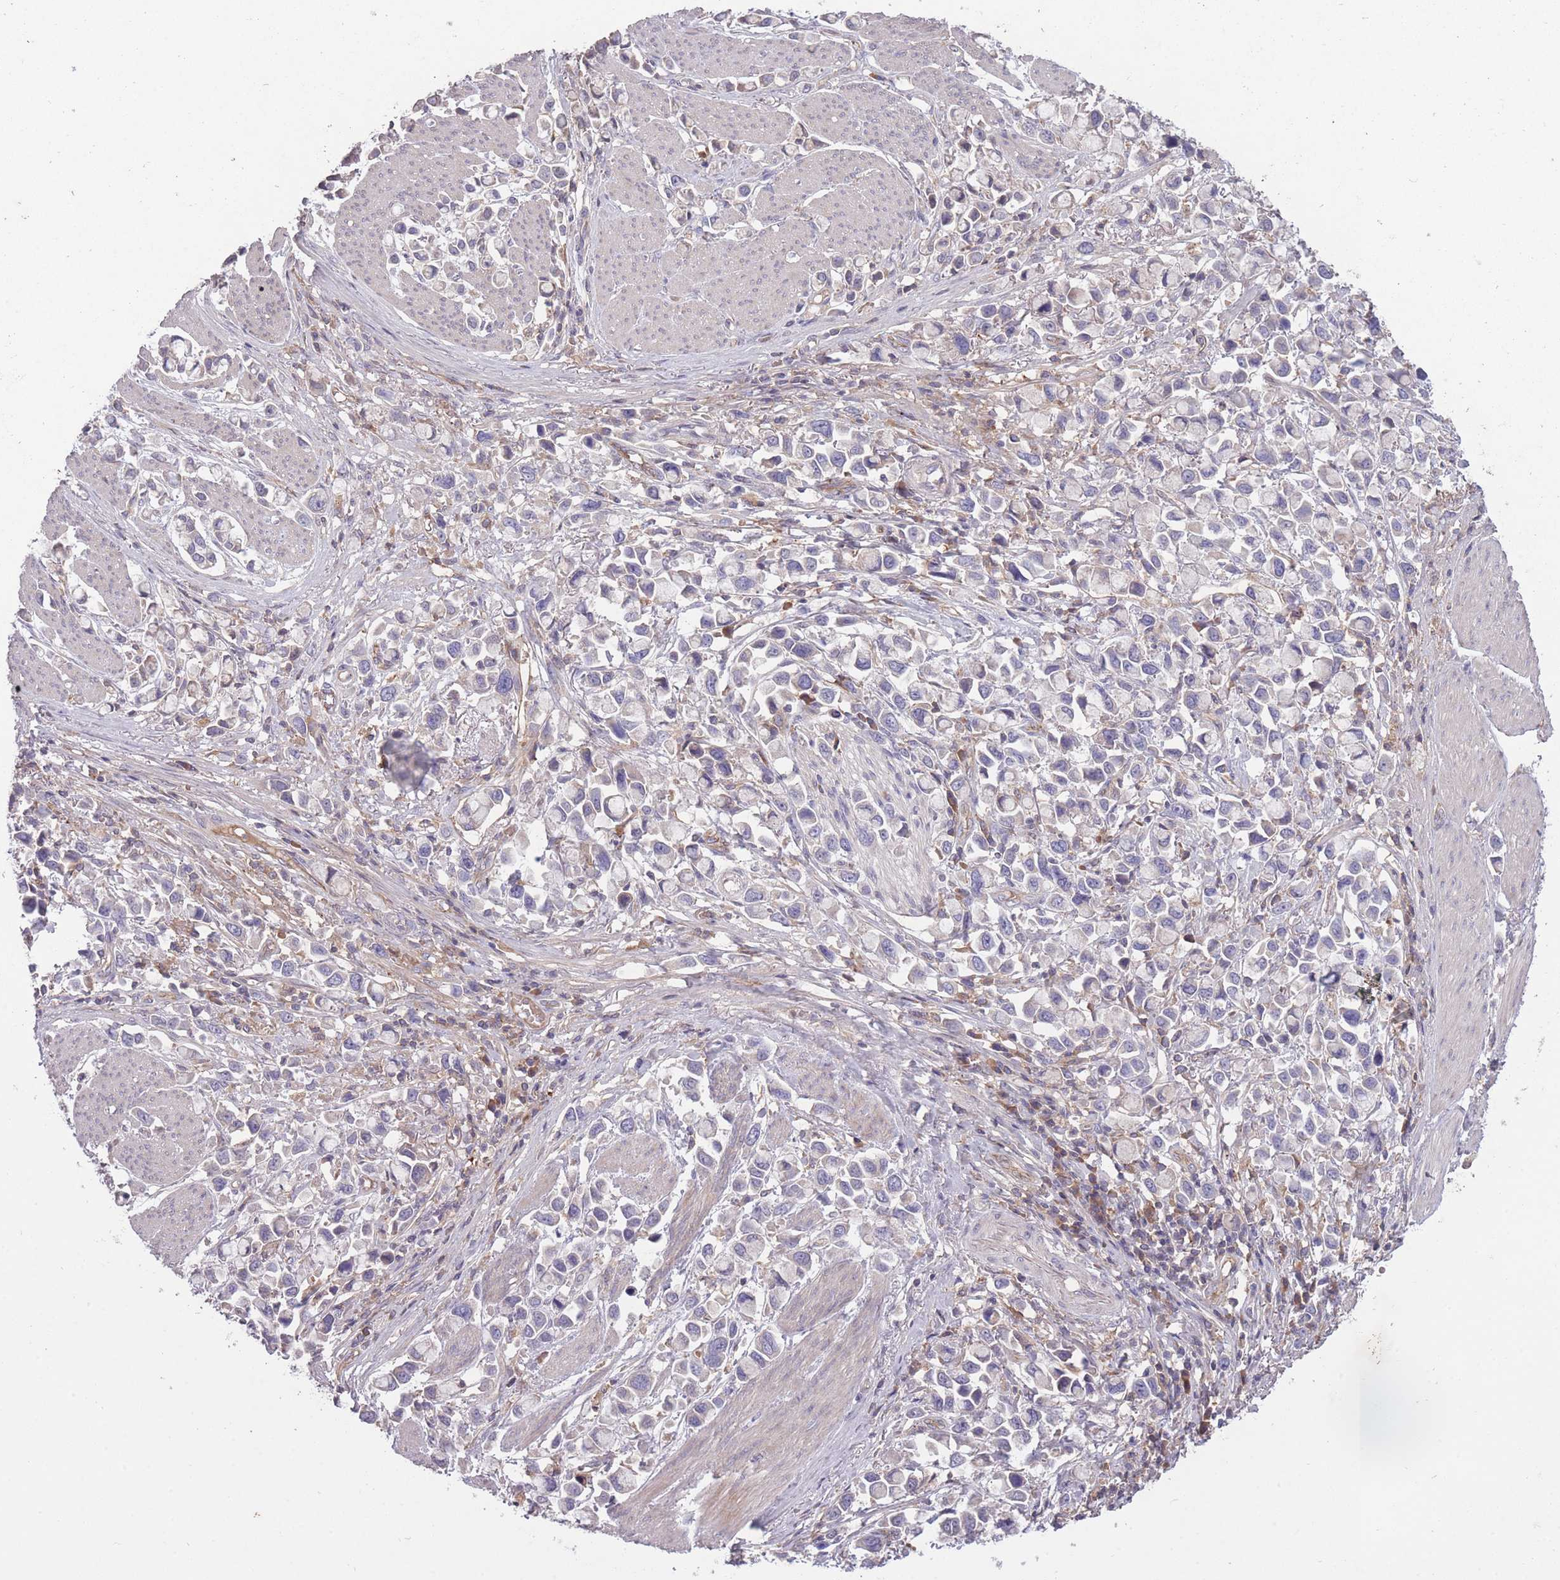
{"staining": {"intensity": "negative", "quantity": "none", "location": "none"}, "tissue": "stomach cancer", "cell_type": "Tumor cells", "image_type": "cancer", "snomed": [{"axis": "morphology", "description": "Adenocarcinoma, NOS"}, {"axis": "topography", "description": "Stomach"}], "caption": "This is an immunohistochemistry photomicrograph of human stomach adenocarcinoma. There is no positivity in tumor cells.", "gene": "OR2V2", "patient": {"sex": "female", "age": 81}}